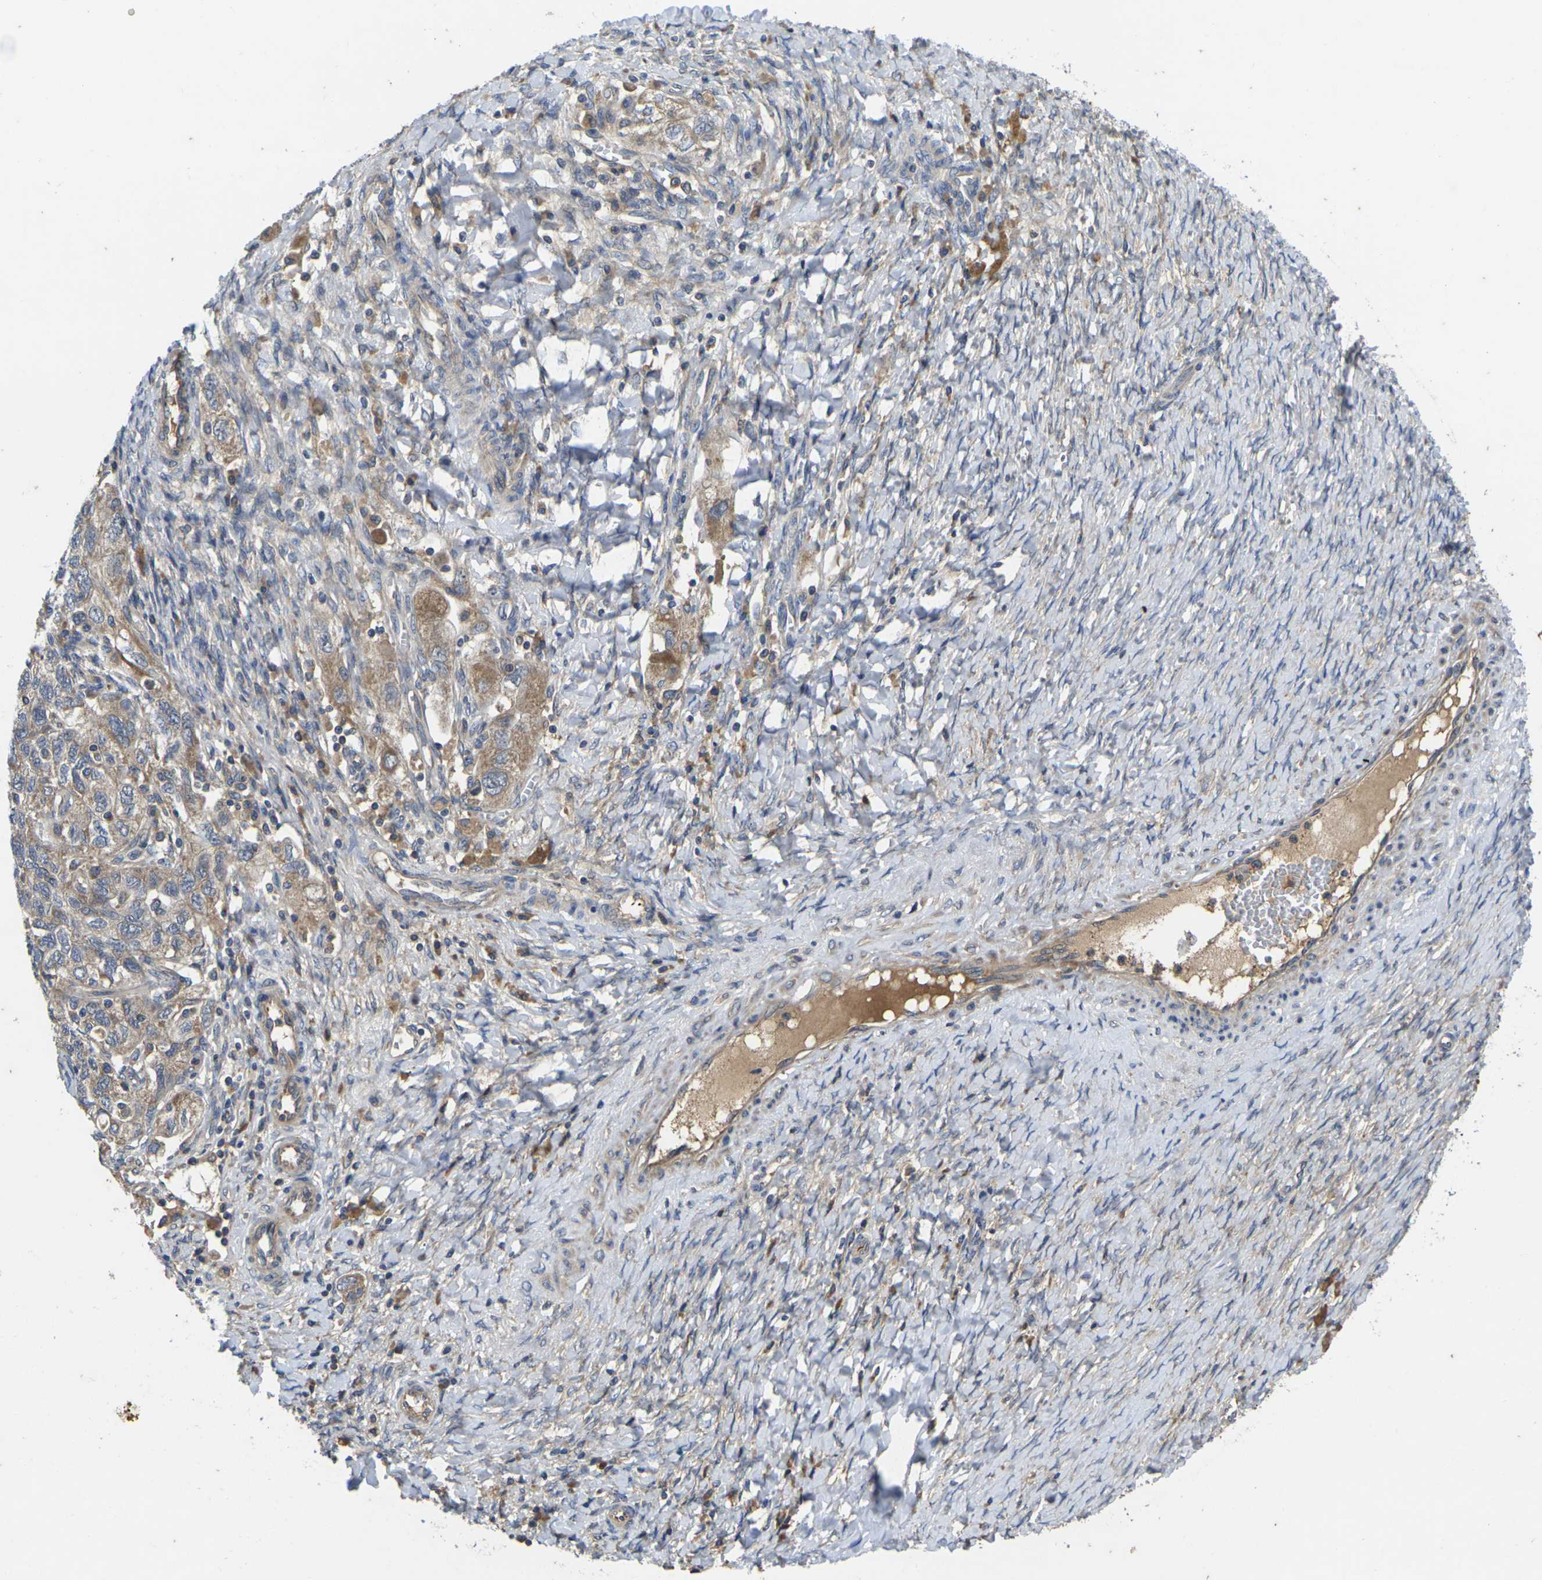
{"staining": {"intensity": "moderate", "quantity": ">75%", "location": "cytoplasmic/membranous"}, "tissue": "ovarian cancer", "cell_type": "Tumor cells", "image_type": "cancer", "snomed": [{"axis": "morphology", "description": "Carcinoma, NOS"}, {"axis": "morphology", "description": "Cystadenocarcinoma, serous, NOS"}, {"axis": "topography", "description": "Ovary"}], "caption": "Moderate cytoplasmic/membranous protein expression is appreciated in about >75% of tumor cells in serous cystadenocarcinoma (ovarian).", "gene": "KIF1B", "patient": {"sex": "female", "age": 69}}